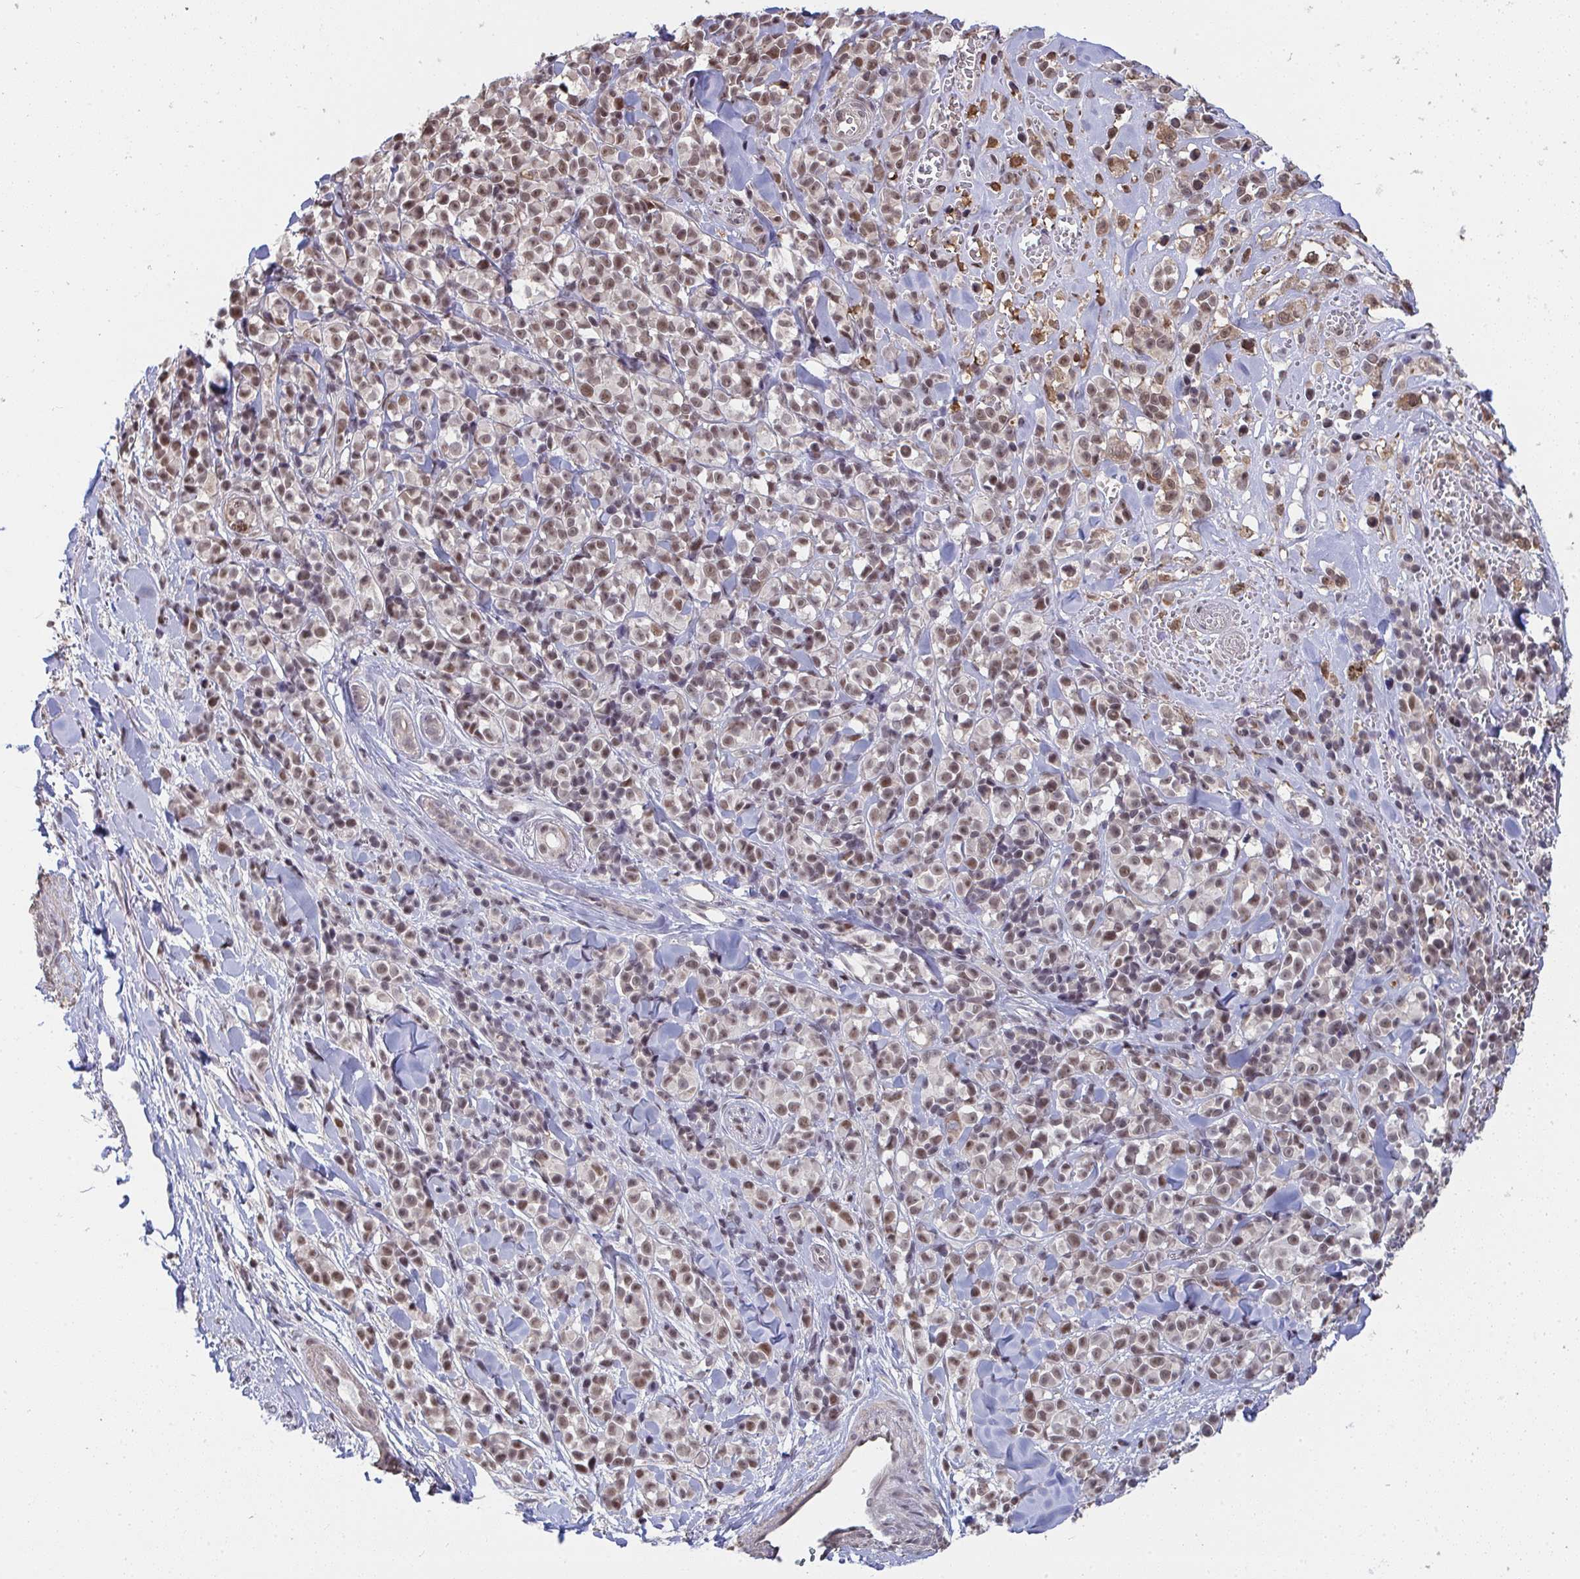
{"staining": {"intensity": "moderate", "quantity": ">75%", "location": "nuclear"}, "tissue": "melanoma", "cell_type": "Tumor cells", "image_type": "cancer", "snomed": [{"axis": "morphology", "description": "Malignant melanoma, NOS"}, {"axis": "topography", "description": "Skin"}], "caption": "Immunohistochemistry histopathology image of neoplastic tissue: malignant melanoma stained using immunohistochemistry (IHC) exhibits medium levels of moderate protein expression localized specifically in the nuclear of tumor cells, appearing as a nuclear brown color.", "gene": "SAP30", "patient": {"sex": "male", "age": 85}}